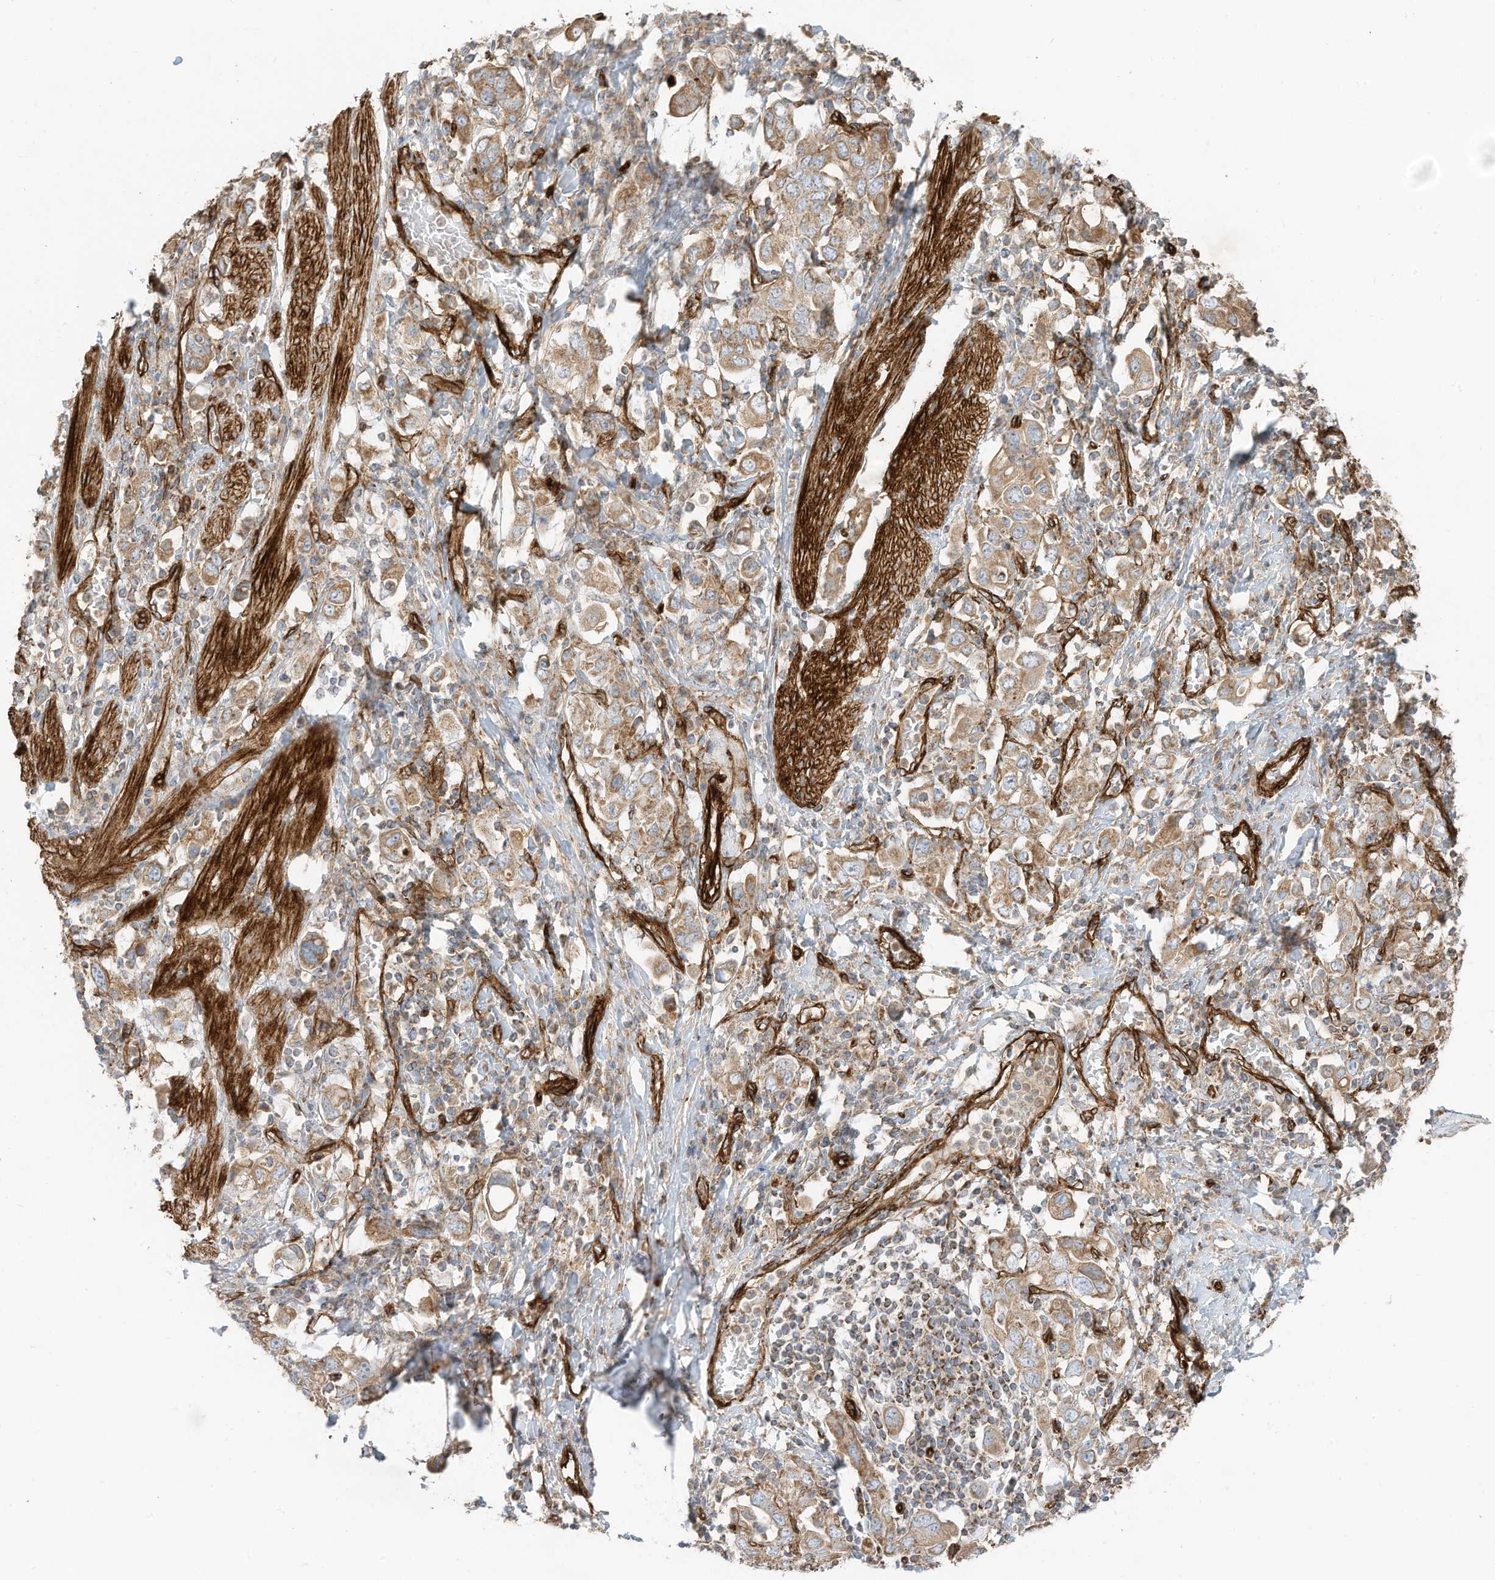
{"staining": {"intensity": "moderate", "quantity": ">75%", "location": "cytoplasmic/membranous"}, "tissue": "stomach cancer", "cell_type": "Tumor cells", "image_type": "cancer", "snomed": [{"axis": "morphology", "description": "Adenocarcinoma, NOS"}, {"axis": "topography", "description": "Stomach, upper"}], "caption": "Human stomach adenocarcinoma stained with a protein marker demonstrates moderate staining in tumor cells.", "gene": "ABCB7", "patient": {"sex": "male", "age": 62}}